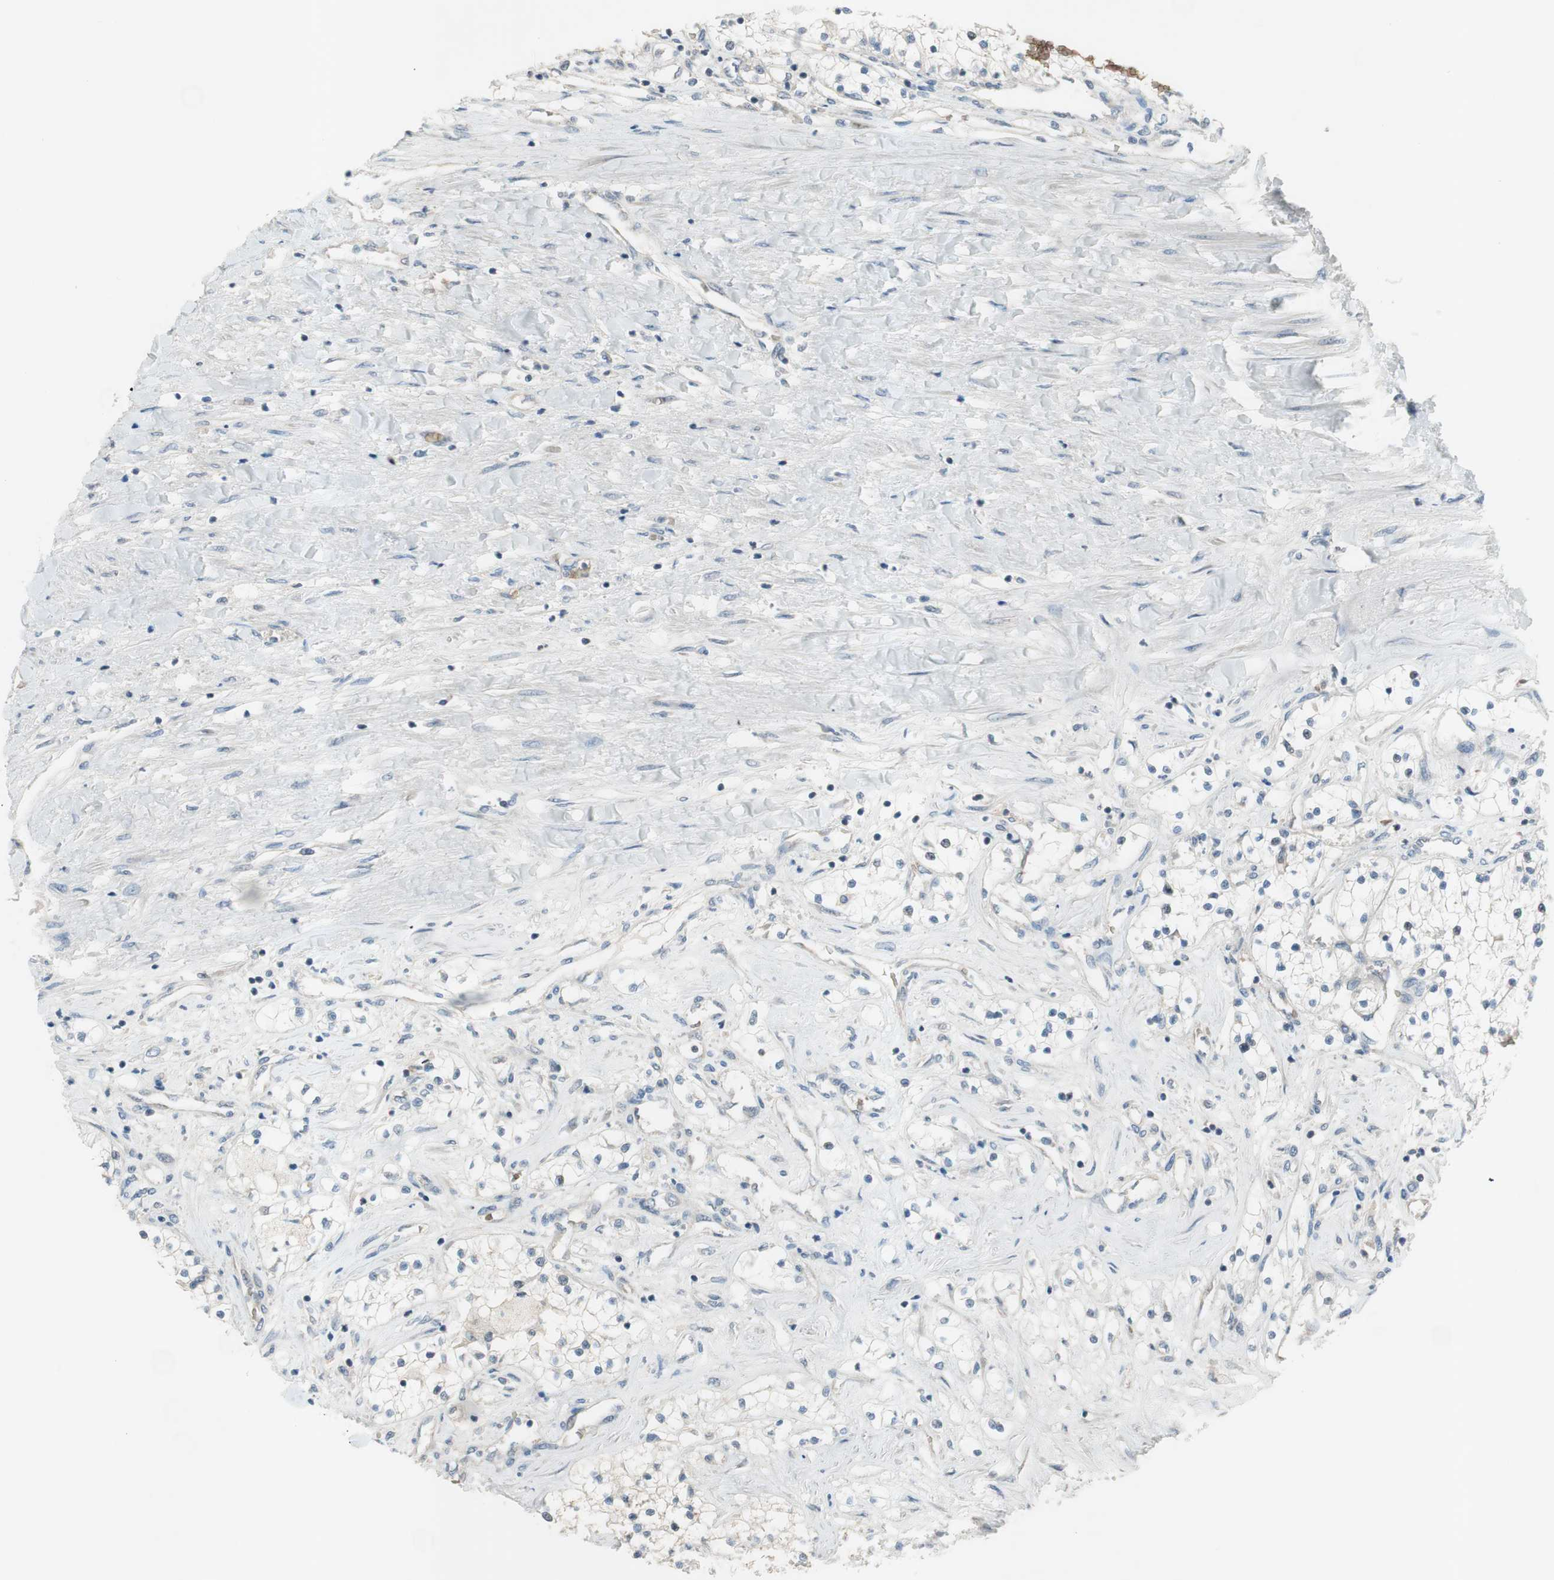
{"staining": {"intensity": "negative", "quantity": "none", "location": "none"}, "tissue": "renal cancer", "cell_type": "Tumor cells", "image_type": "cancer", "snomed": [{"axis": "morphology", "description": "Adenocarcinoma, NOS"}, {"axis": "topography", "description": "Kidney"}], "caption": "Human renal adenocarcinoma stained for a protein using IHC demonstrates no positivity in tumor cells.", "gene": "GYPC", "patient": {"sex": "male", "age": 68}}